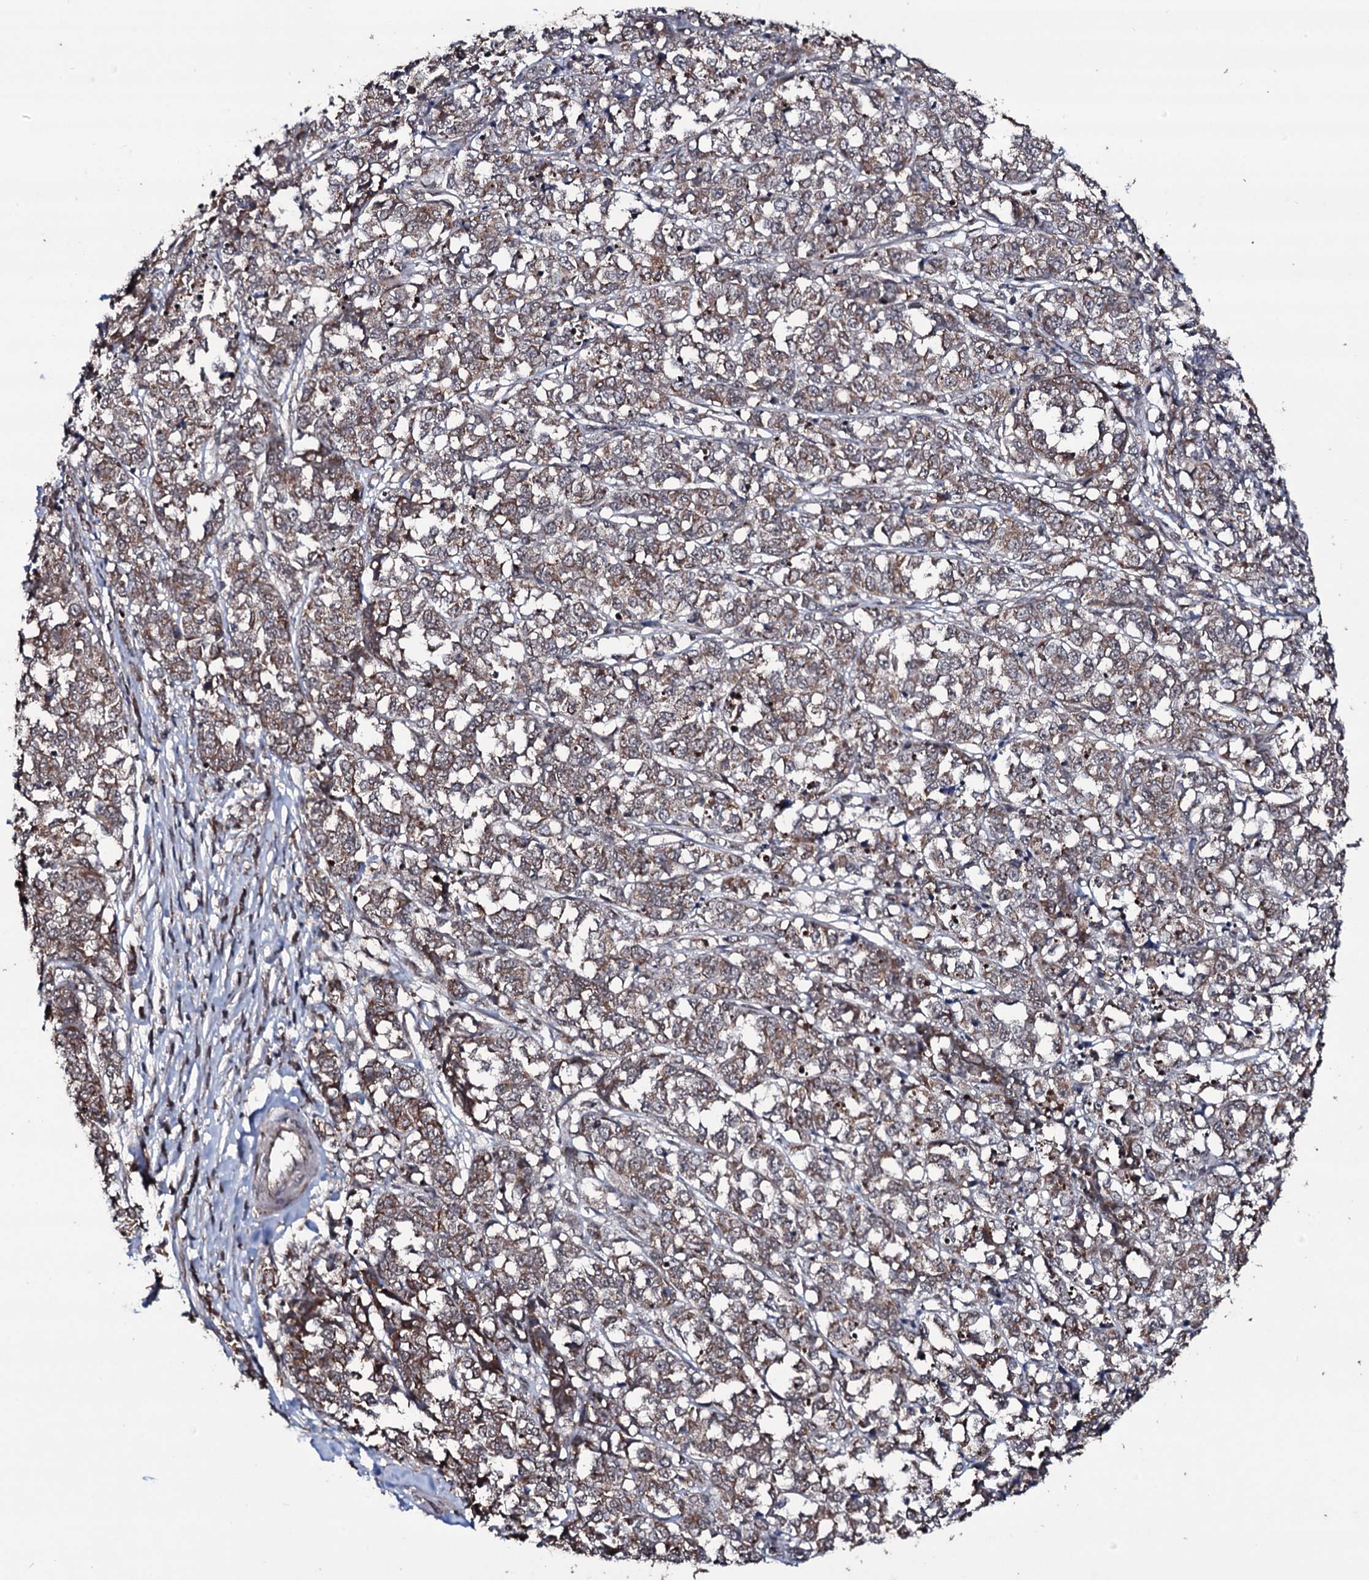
{"staining": {"intensity": "weak", "quantity": ">75%", "location": "cytoplasmic/membranous"}, "tissue": "melanoma", "cell_type": "Tumor cells", "image_type": "cancer", "snomed": [{"axis": "morphology", "description": "Malignant melanoma, NOS"}, {"axis": "topography", "description": "Skin"}], "caption": "Human malignant melanoma stained for a protein (brown) reveals weak cytoplasmic/membranous positive staining in about >75% of tumor cells.", "gene": "MRPS31", "patient": {"sex": "female", "age": 72}}